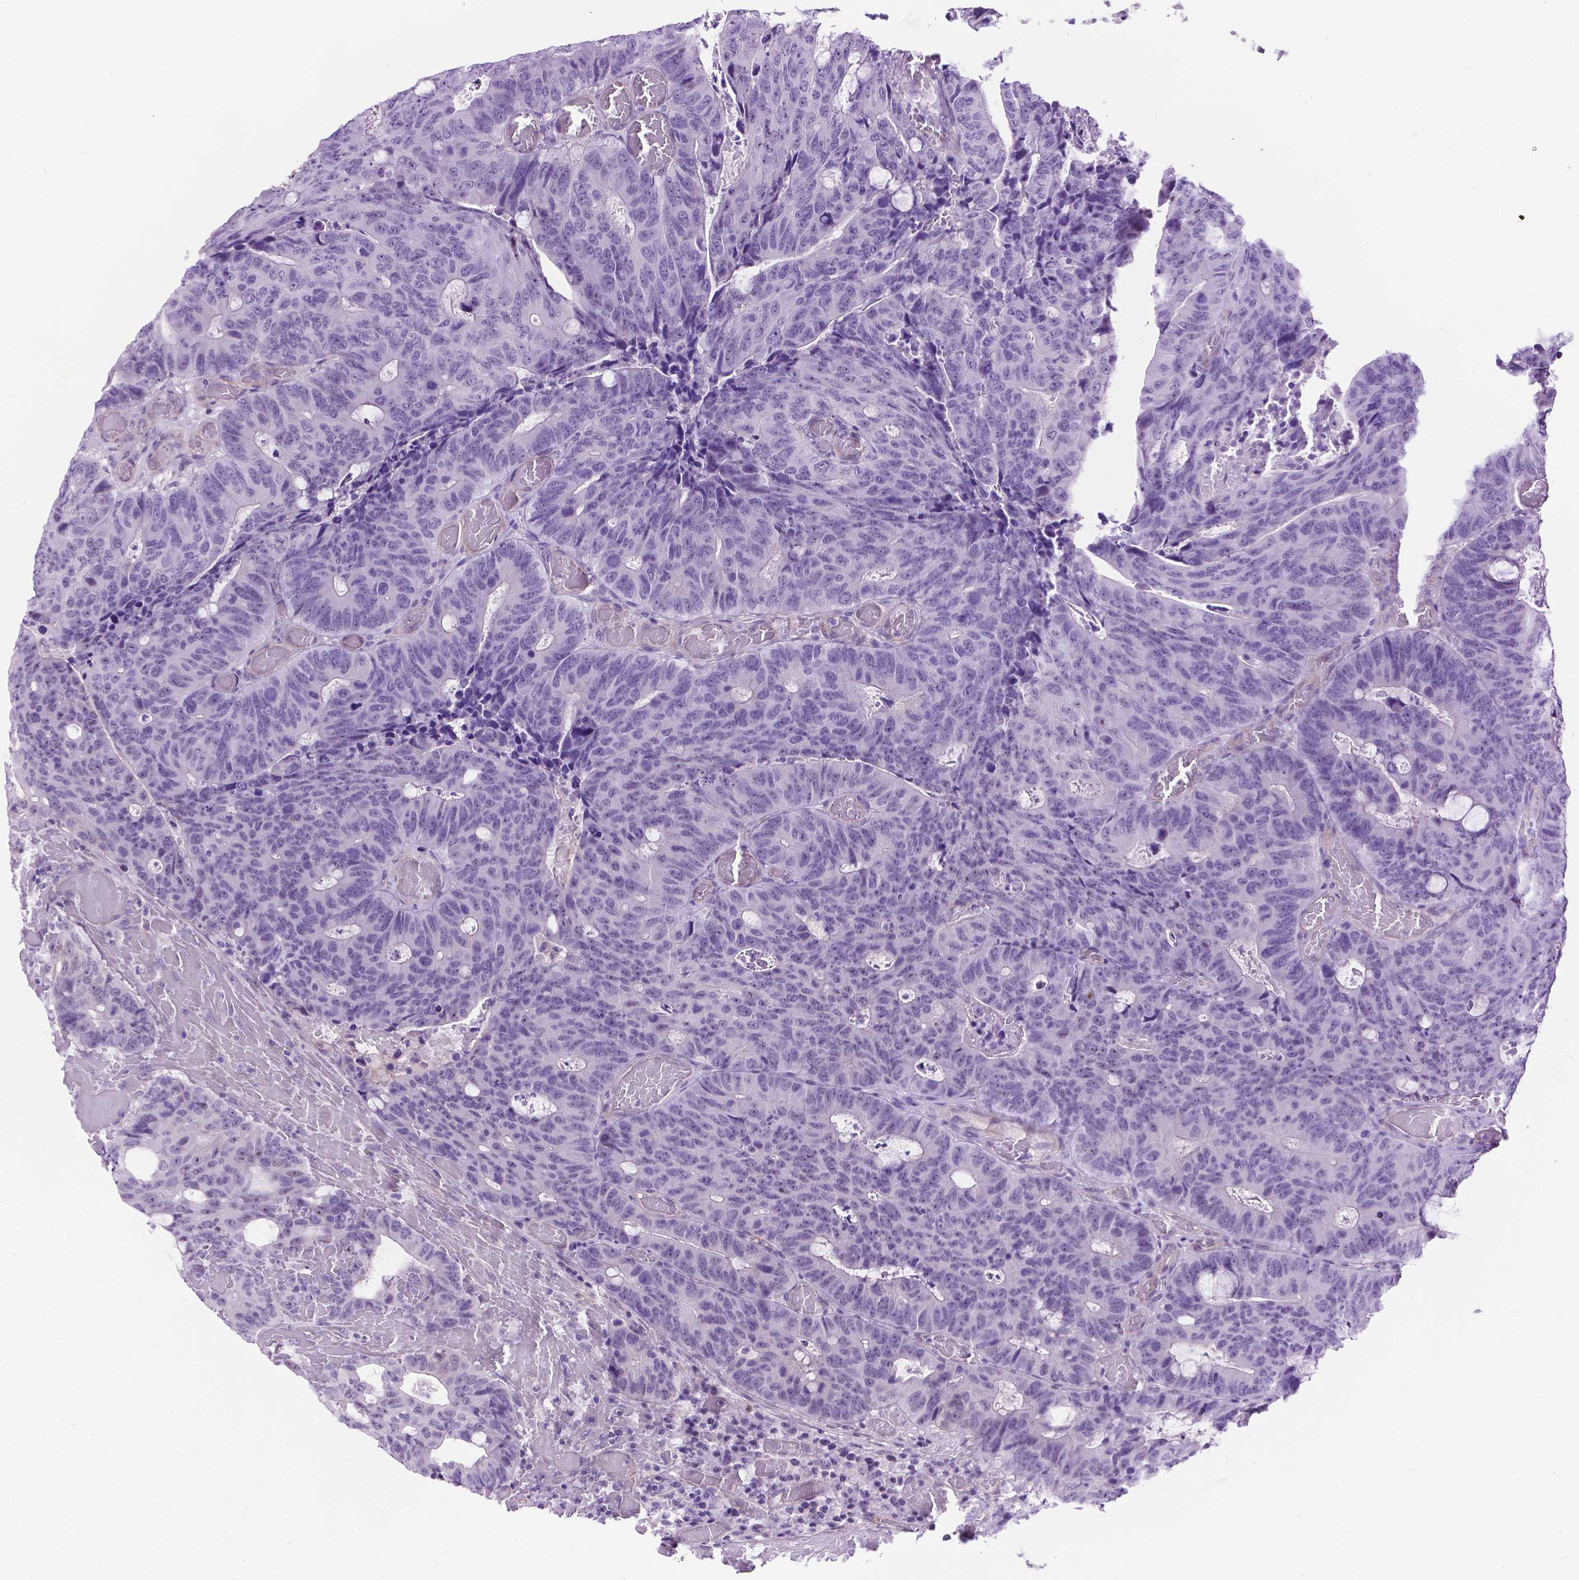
{"staining": {"intensity": "negative", "quantity": "none", "location": "none"}, "tissue": "colorectal cancer", "cell_type": "Tumor cells", "image_type": "cancer", "snomed": [{"axis": "morphology", "description": "Adenocarcinoma, NOS"}, {"axis": "topography", "description": "Colon"}], "caption": "Colorectal cancer stained for a protein using IHC shows no positivity tumor cells.", "gene": "TACSTD2", "patient": {"sex": "male", "age": 87}}